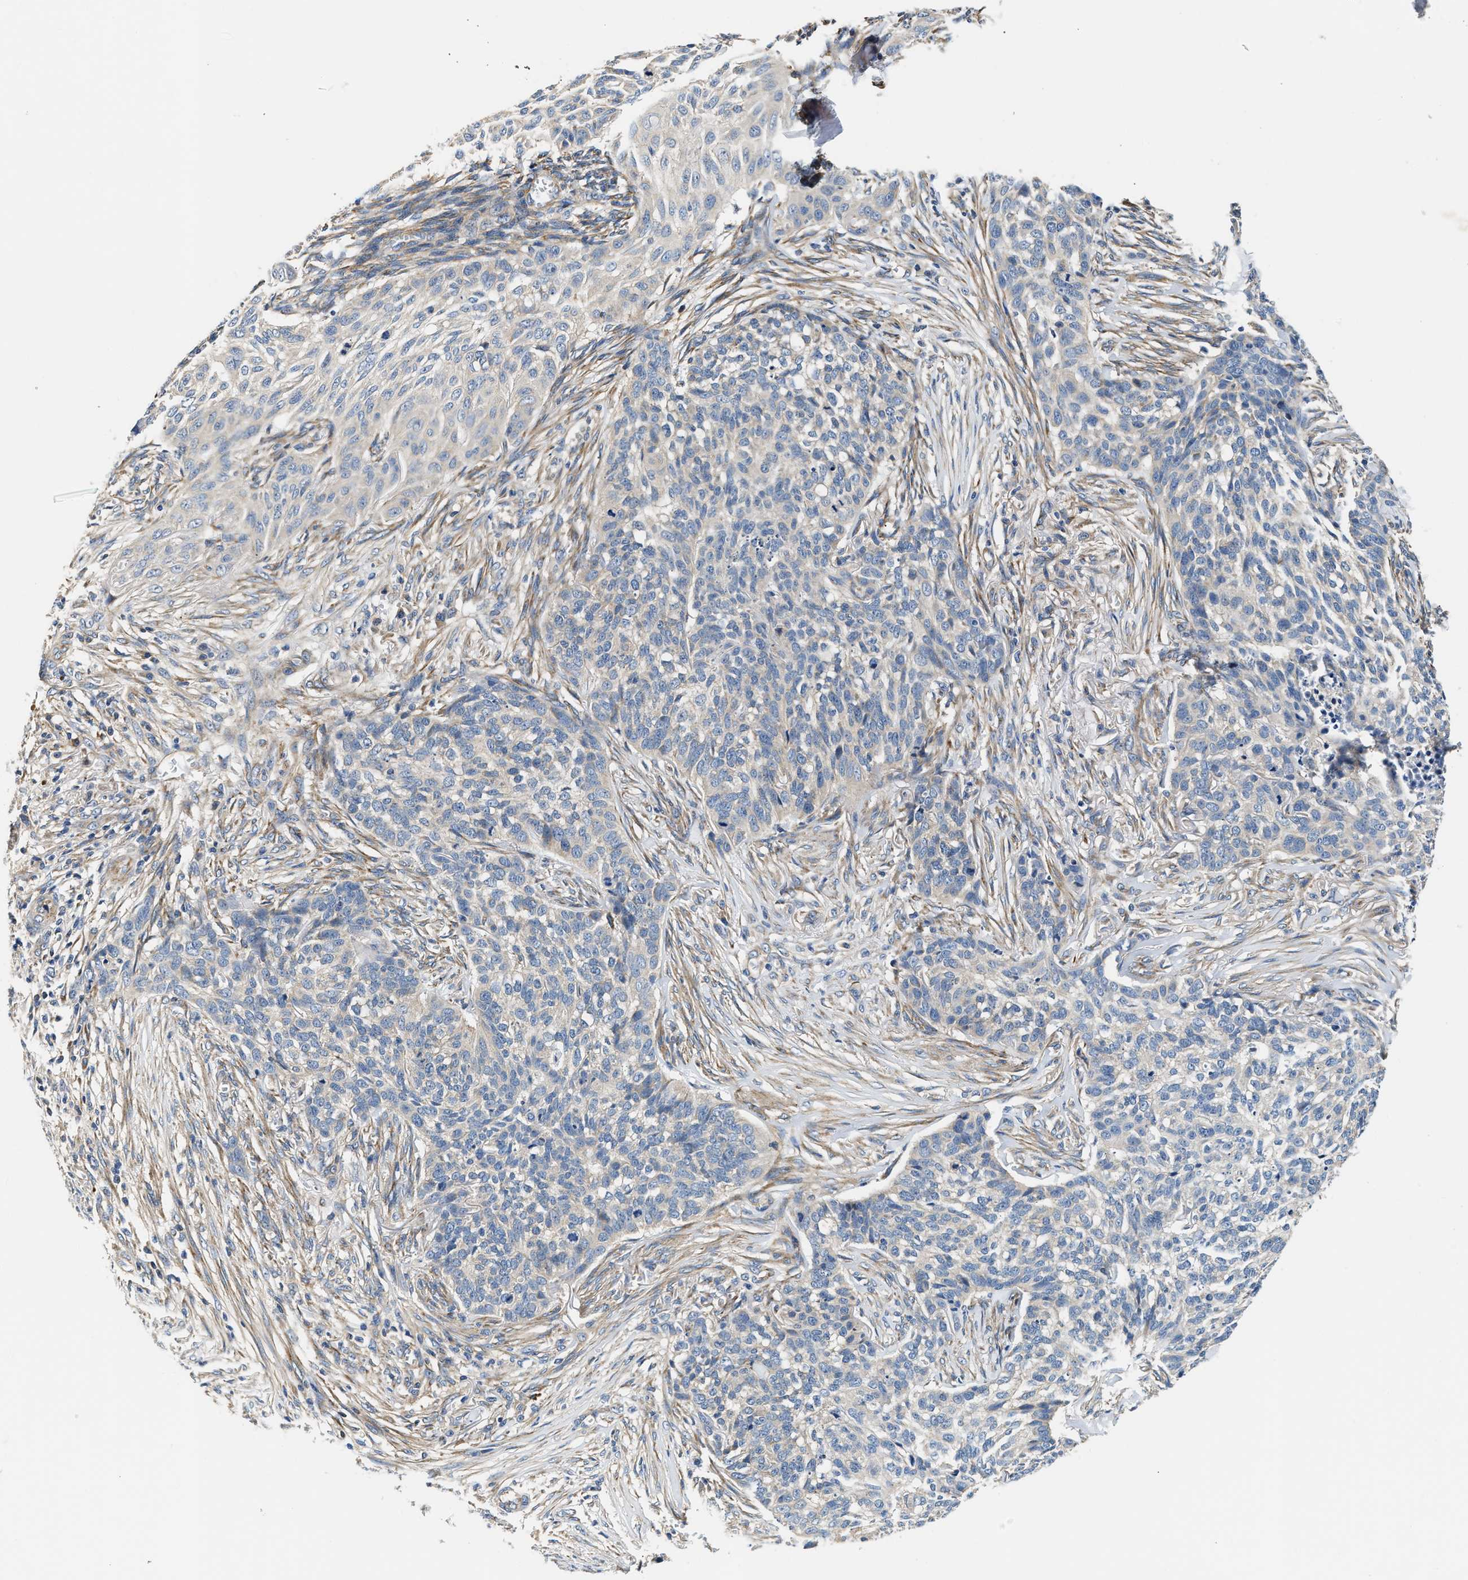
{"staining": {"intensity": "negative", "quantity": "none", "location": "none"}, "tissue": "skin cancer", "cell_type": "Tumor cells", "image_type": "cancer", "snomed": [{"axis": "morphology", "description": "Basal cell carcinoma"}, {"axis": "topography", "description": "Skin"}], "caption": "The histopathology image shows no significant staining in tumor cells of skin basal cell carcinoma.", "gene": "TEX2", "patient": {"sex": "male", "age": 85}}